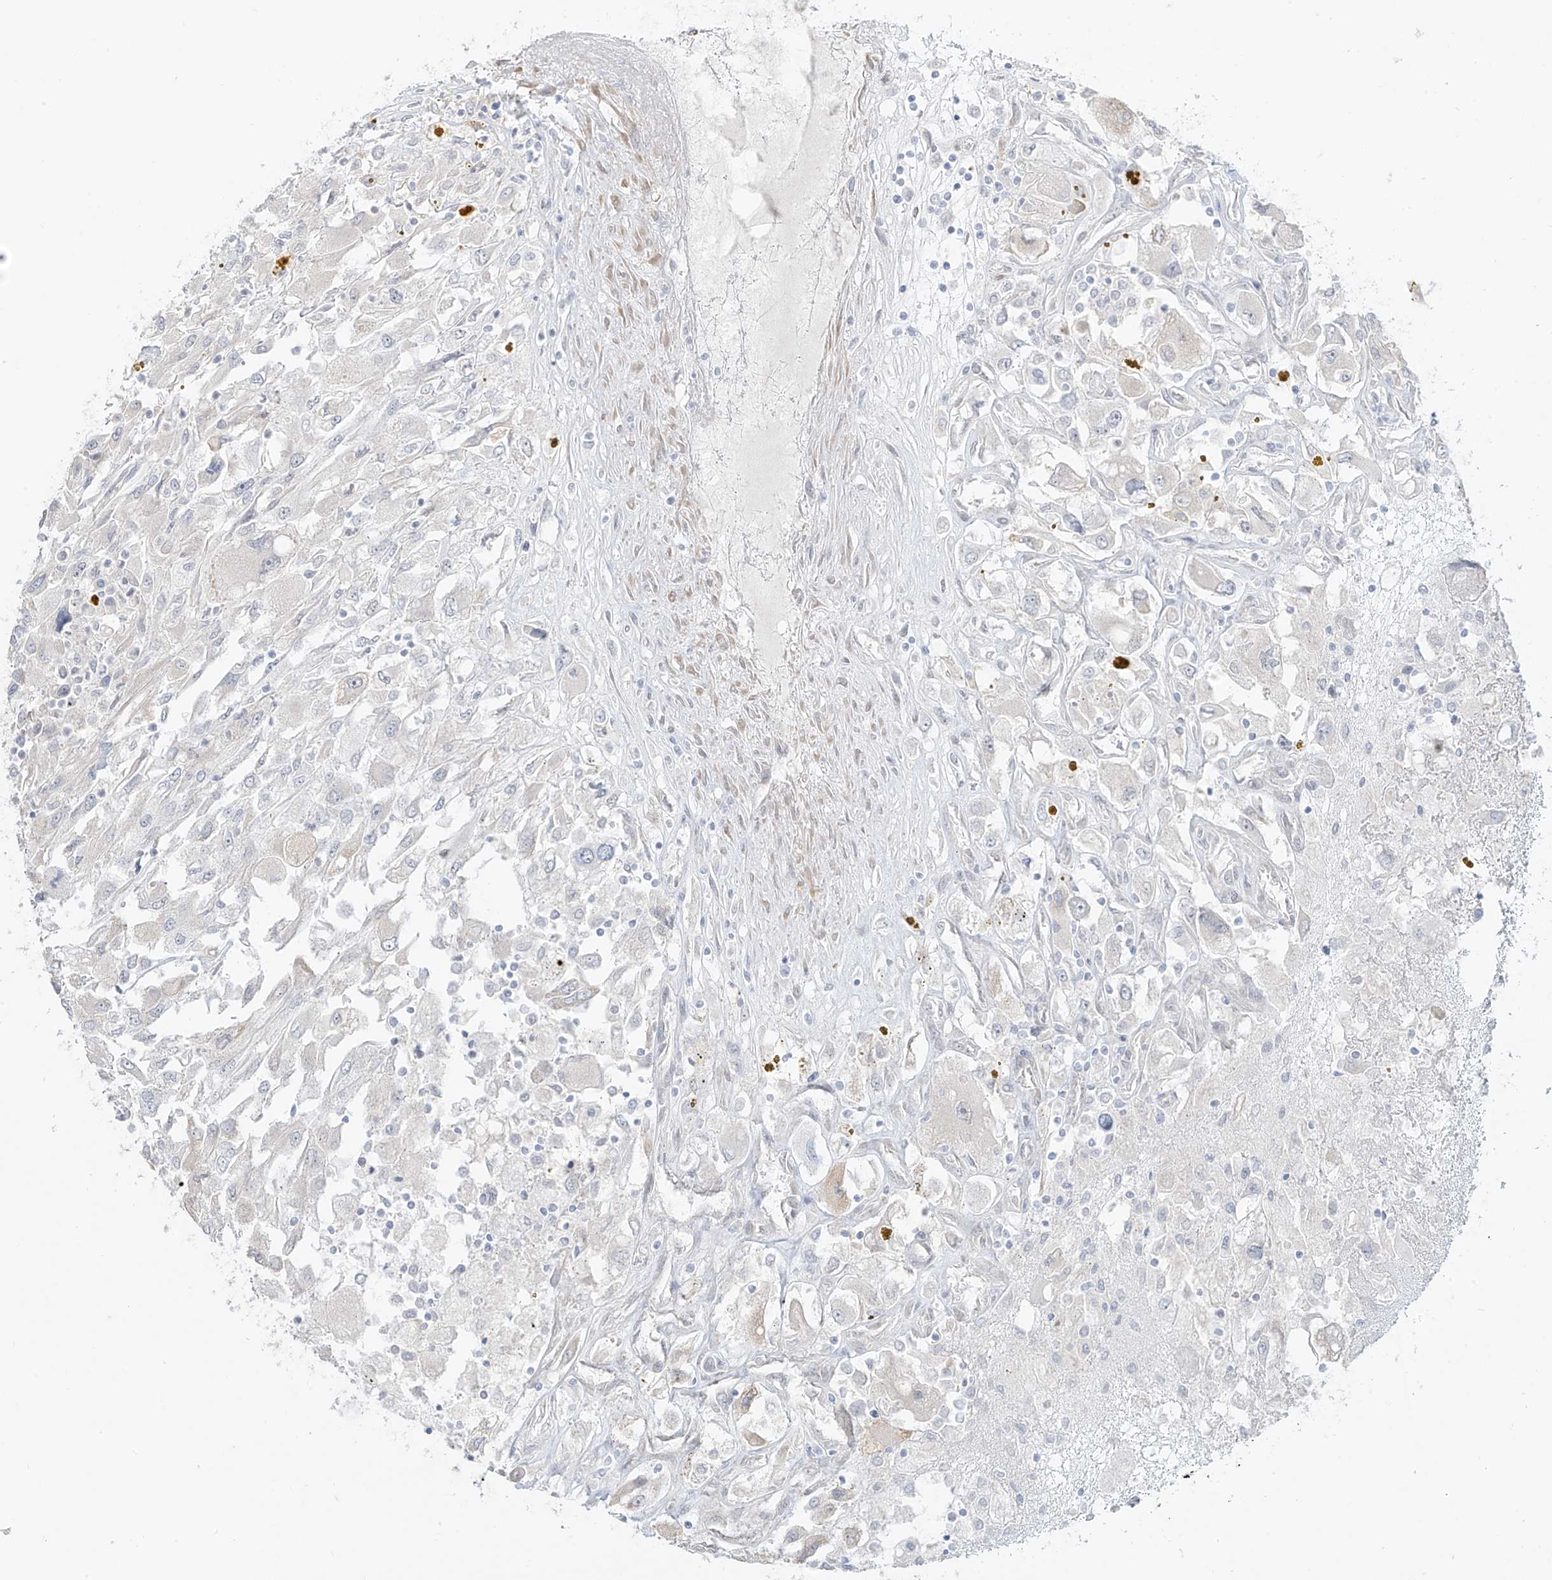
{"staining": {"intensity": "negative", "quantity": "none", "location": "none"}, "tissue": "renal cancer", "cell_type": "Tumor cells", "image_type": "cancer", "snomed": [{"axis": "morphology", "description": "Adenocarcinoma, NOS"}, {"axis": "topography", "description": "Kidney"}], "caption": "Immunohistochemistry (IHC) of human renal cancer shows no positivity in tumor cells.", "gene": "DCDC2", "patient": {"sex": "female", "age": 52}}